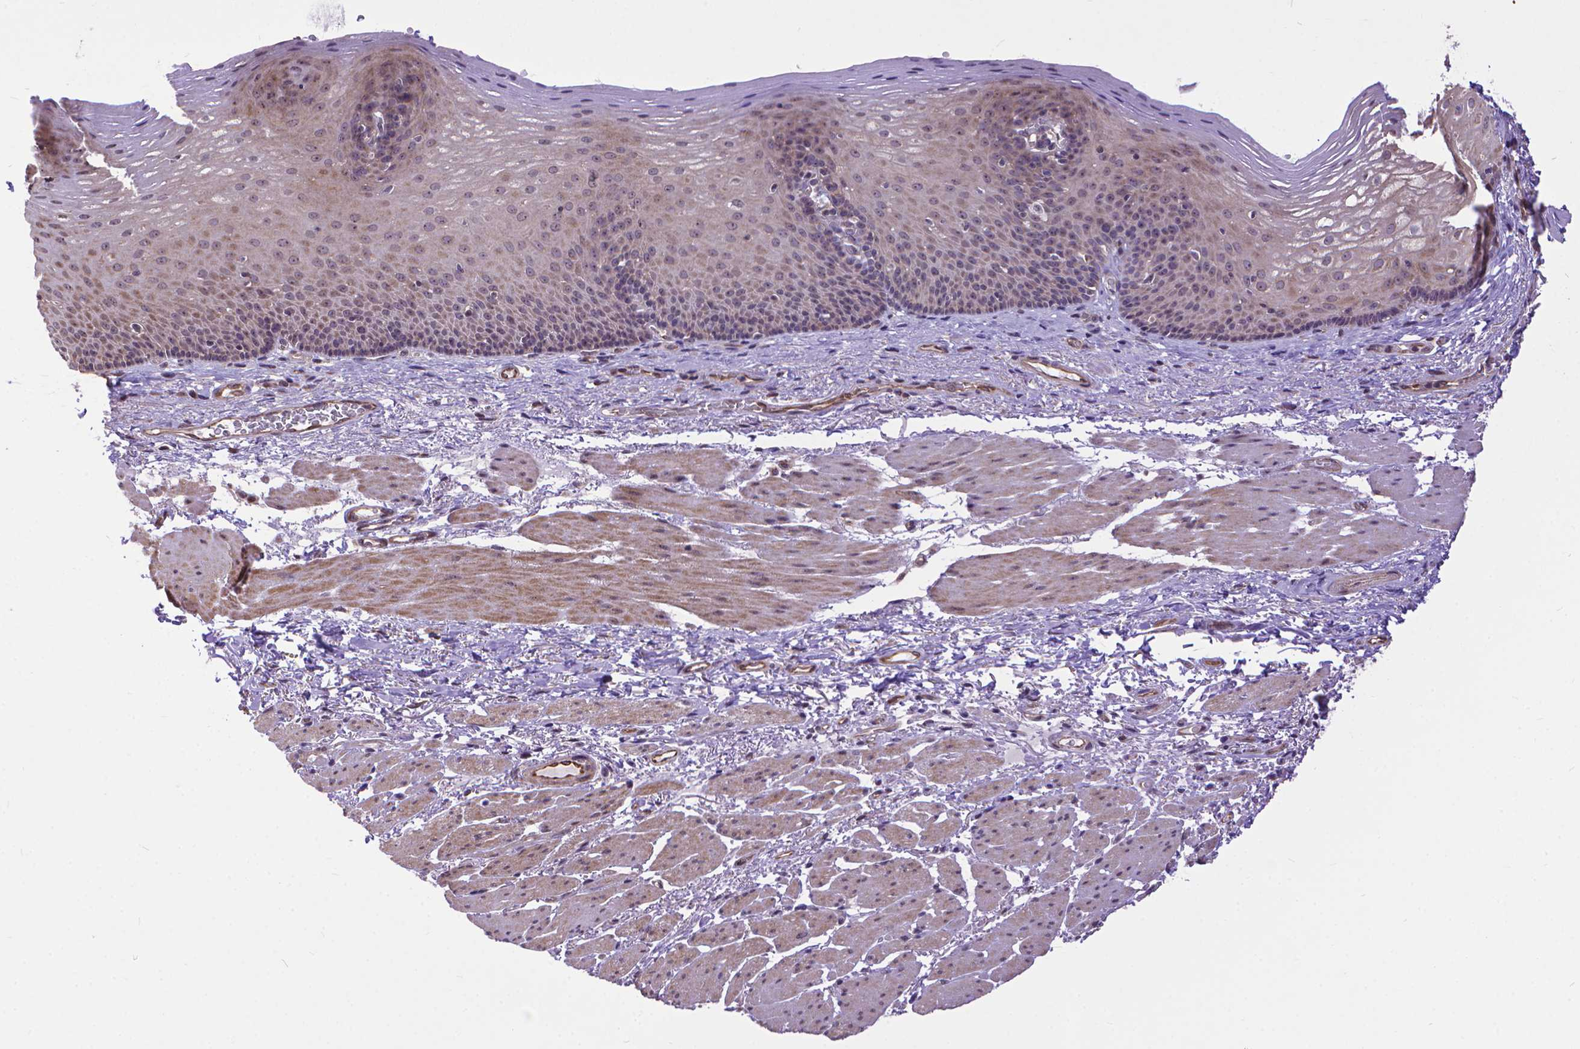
{"staining": {"intensity": "weak", "quantity": "<25%", "location": "nuclear"}, "tissue": "esophagus", "cell_type": "Squamous epithelial cells", "image_type": "normal", "snomed": [{"axis": "morphology", "description": "Normal tissue, NOS"}, {"axis": "topography", "description": "Esophagus"}], "caption": "An image of esophagus stained for a protein reveals no brown staining in squamous epithelial cells. (DAB (3,3'-diaminobenzidine) immunohistochemistry (IHC) visualized using brightfield microscopy, high magnification).", "gene": "TMEM135", "patient": {"sex": "male", "age": 76}}